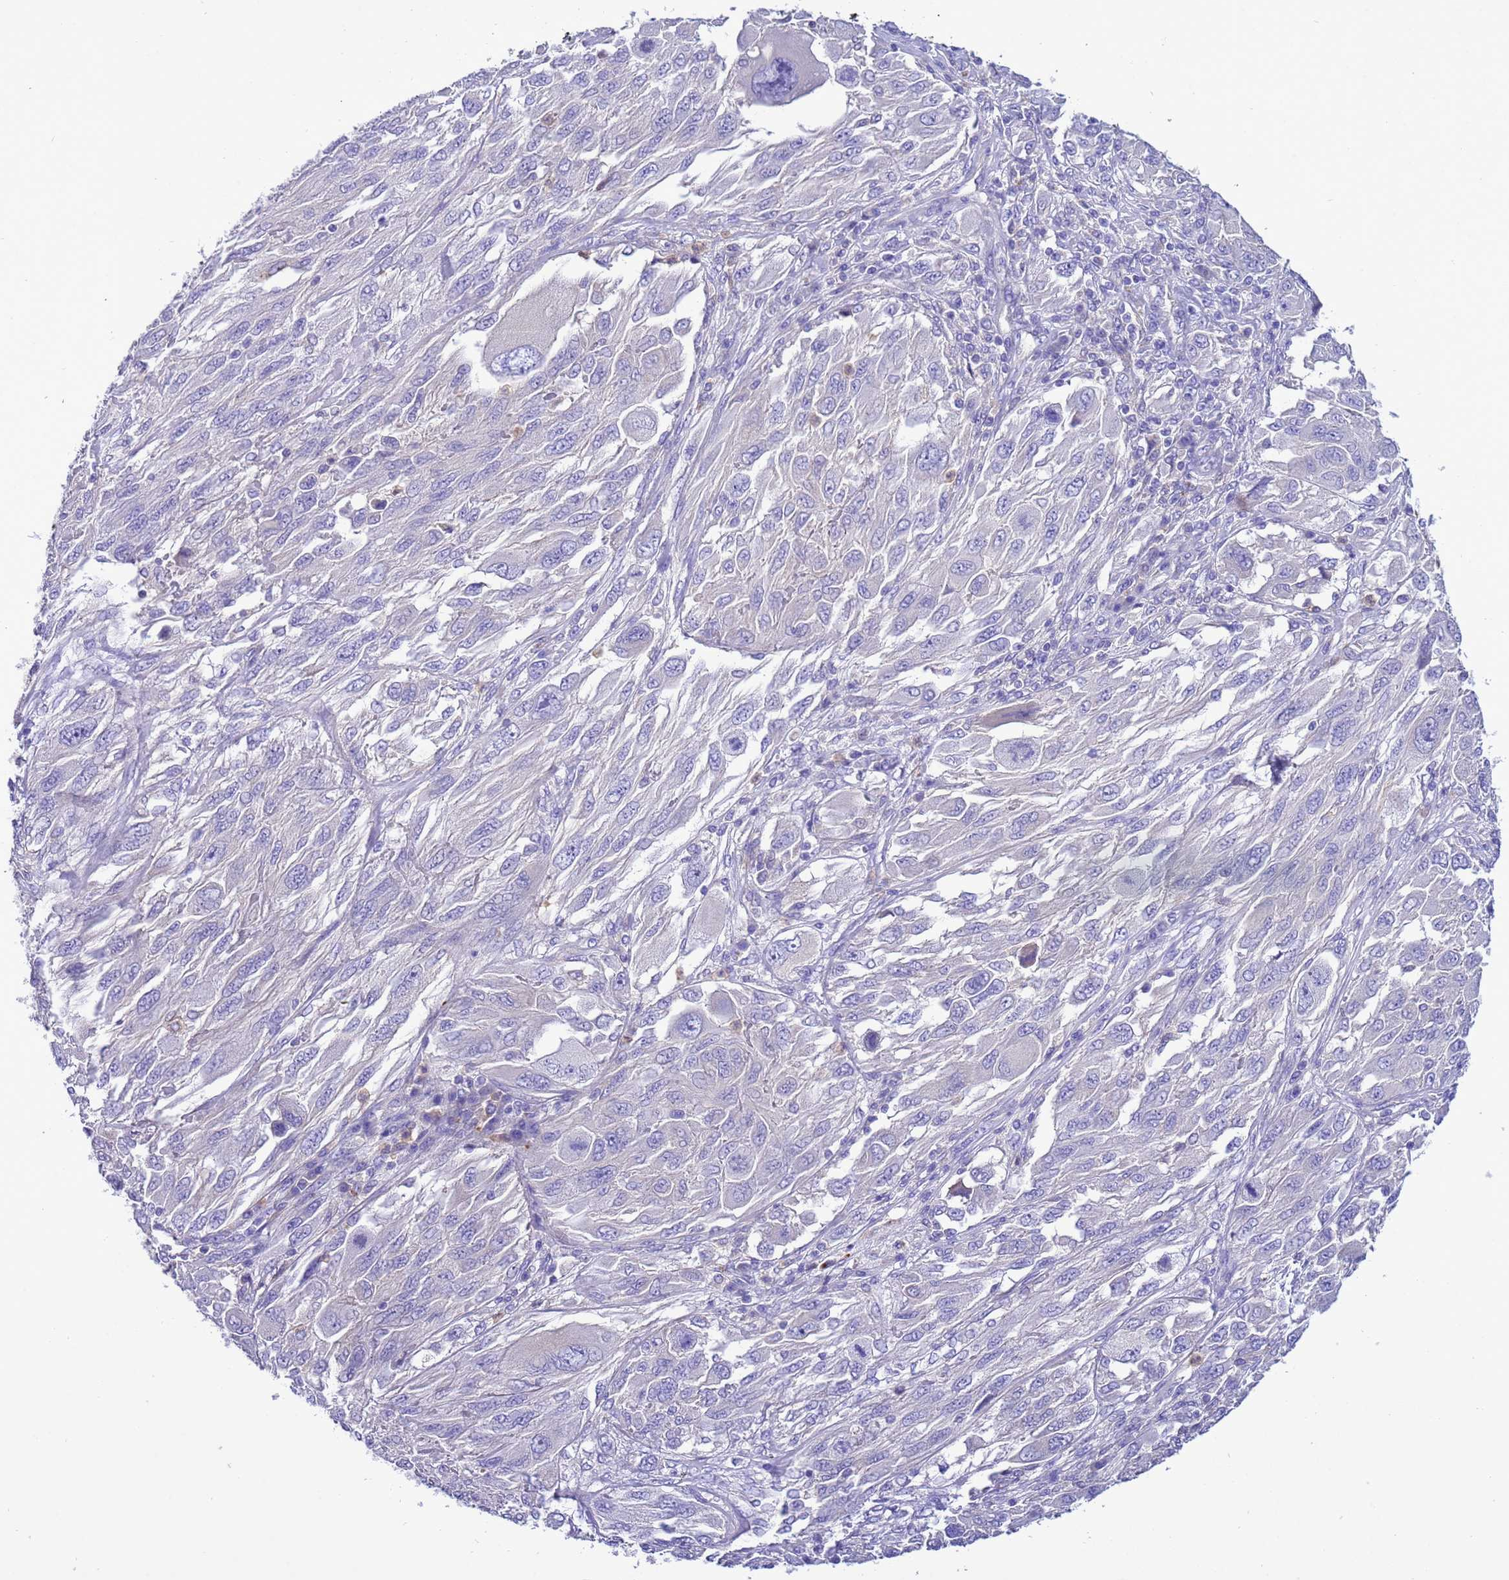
{"staining": {"intensity": "negative", "quantity": "none", "location": "none"}, "tissue": "melanoma", "cell_type": "Tumor cells", "image_type": "cancer", "snomed": [{"axis": "morphology", "description": "Malignant melanoma, NOS"}, {"axis": "topography", "description": "Skin"}], "caption": "There is no significant positivity in tumor cells of malignant melanoma. (Stains: DAB IHC with hematoxylin counter stain, Microscopy: brightfield microscopy at high magnification).", "gene": "KICS2", "patient": {"sex": "female", "age": 91}}